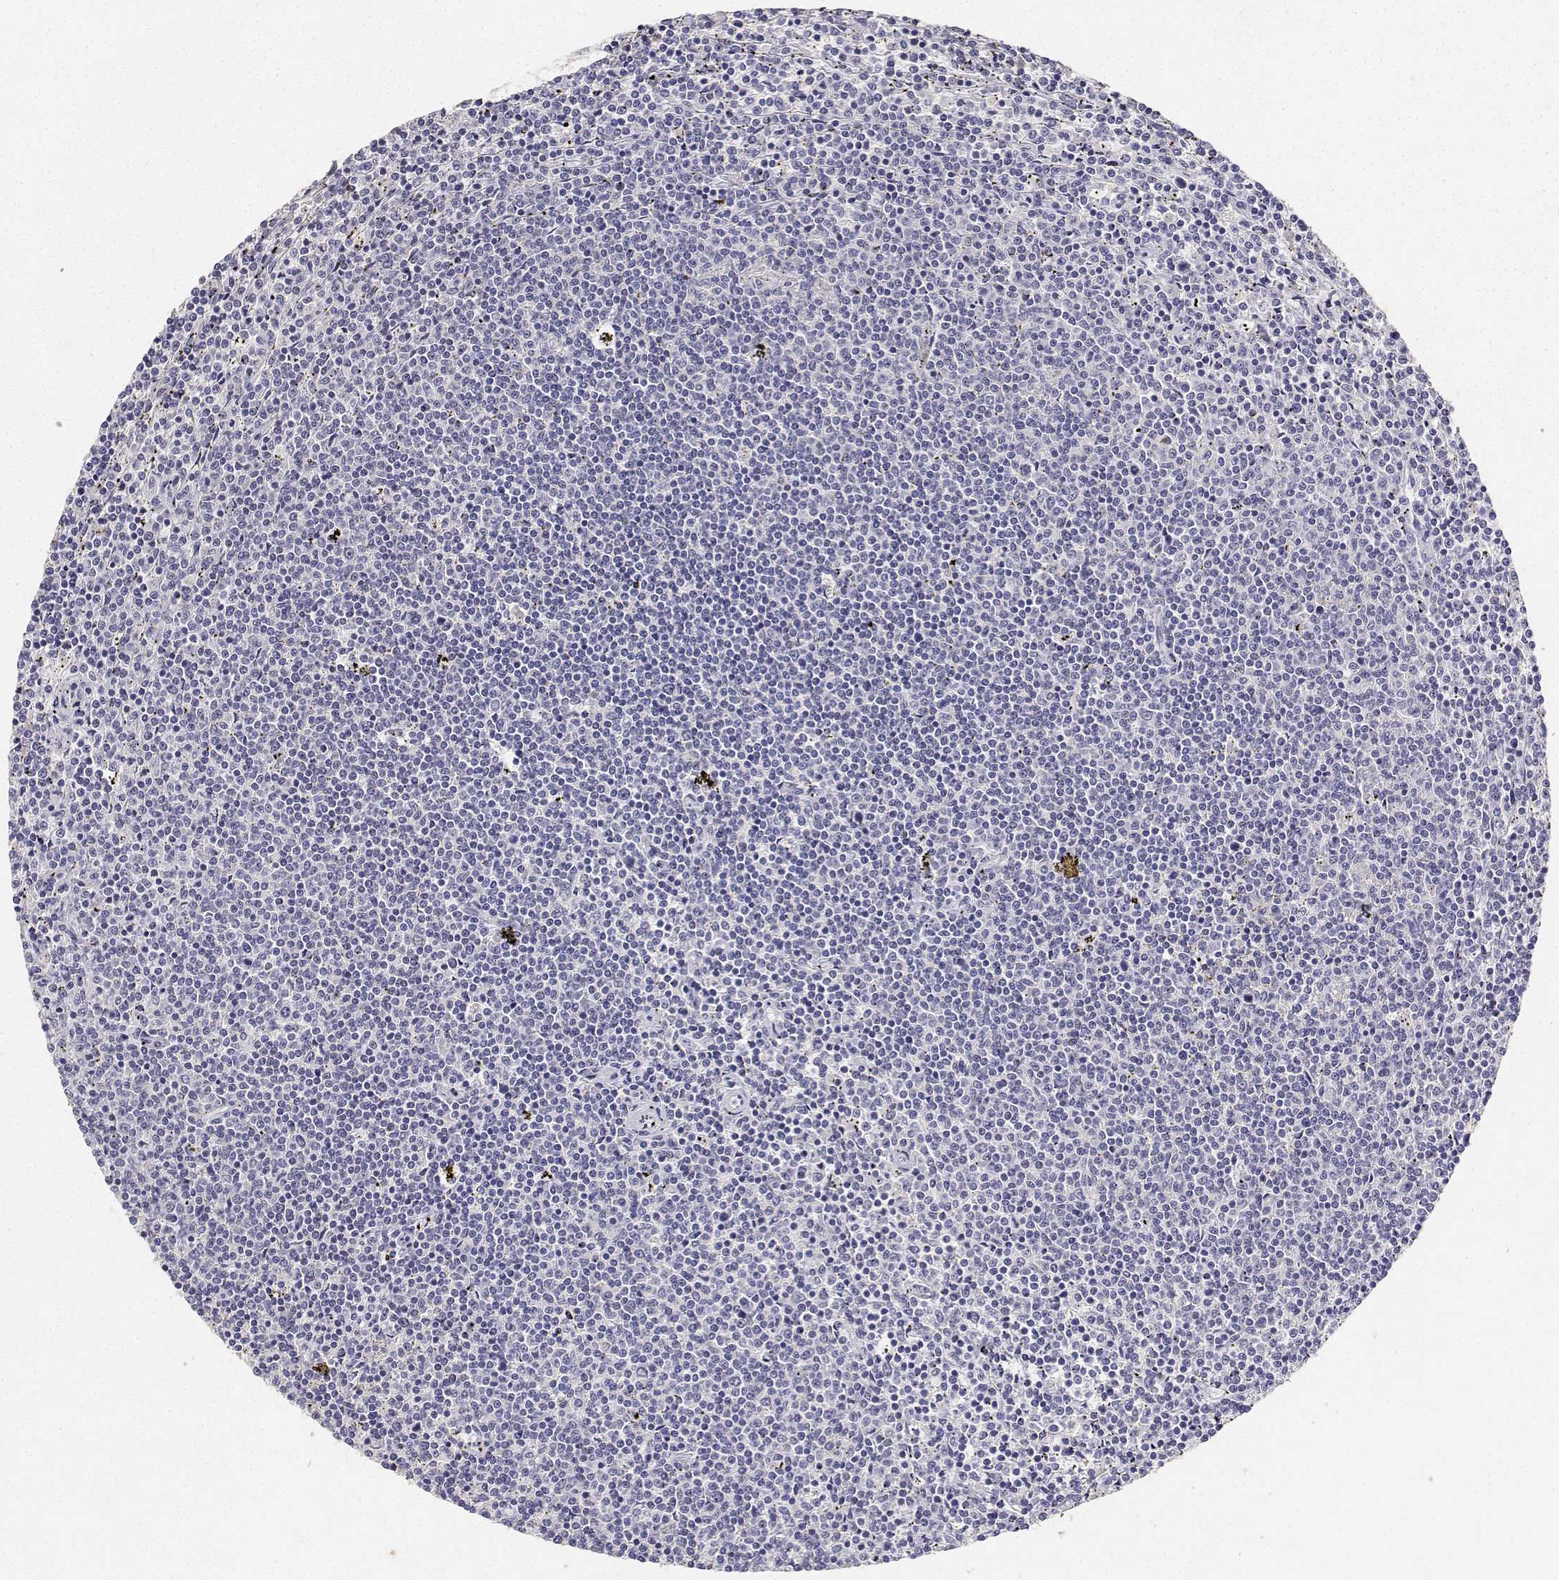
{"staining": {"intensity": "negative", "quantity": "none", "location": "none"}, "tissue": "lymphoma", "cell_type": "Tumor cells", "image_type": "cancer", "snomed": [{"axis": "morphology", "description": "Malignant lymphoma, non-Hodgkin's type, Low grade"}, {"axis": "topography", "description": "Spleen"}], "caption": "Tumor cells are negative for protein expression in human lymphoma.", "gene": "PAEP", "patient": {"sex": "female", "age": 50}}